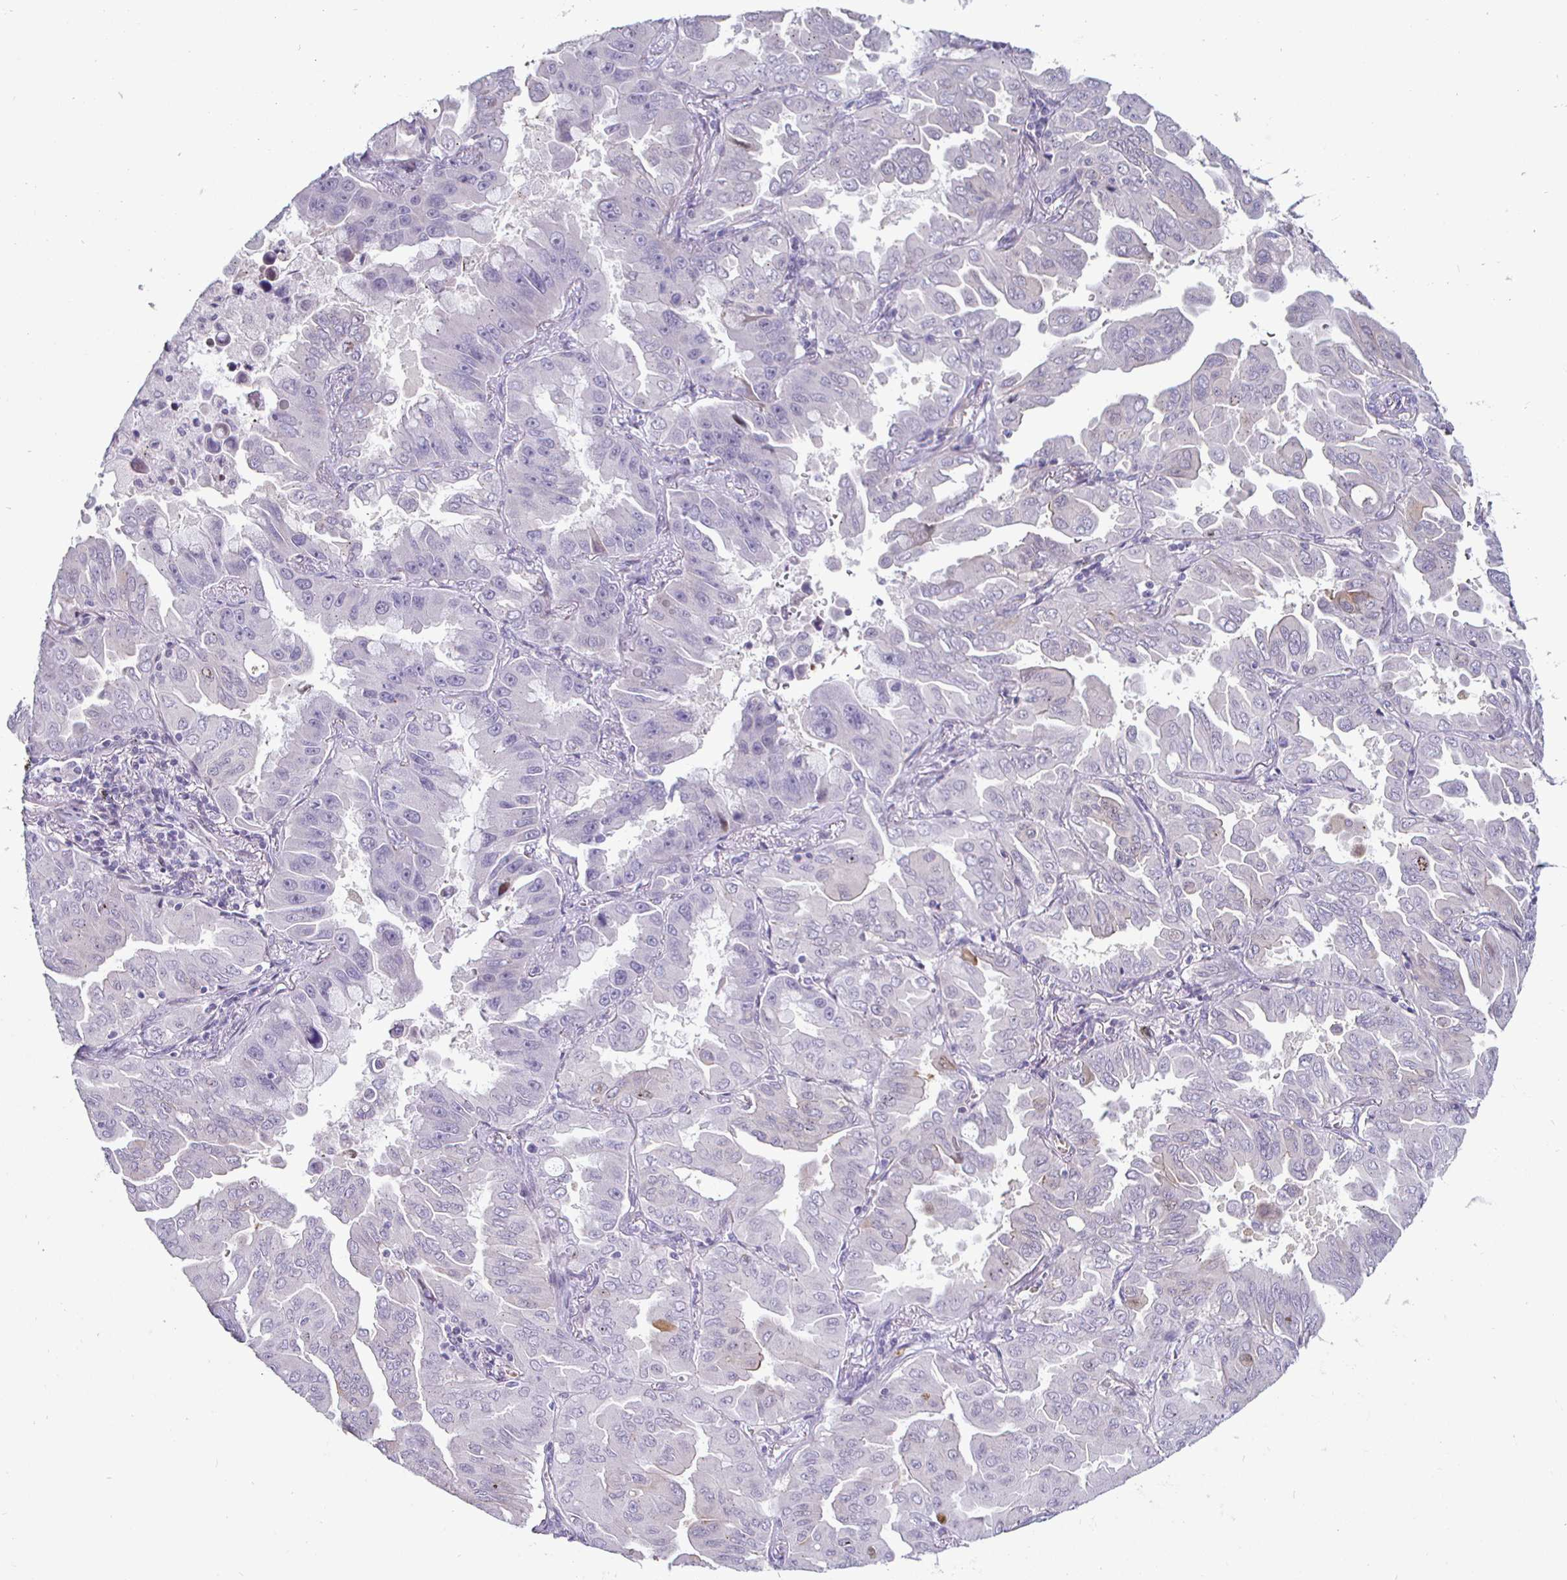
{"staining": {"intensity": "negative", "quantity": "none", "location": "none"}, "tissue": "lung cancer", "cell_type": "Tumor cells", "image_type": "cancer", "snomed": [{"axis": "morphology", "description": "Adenocarcinoma, NOS"}, {"axis": "topography", "description": "Lung"}], "caption": "The immunohistochemistry (IHC) image has no significant staining in tumor cells of adenocarcinoma (lung) tissue. Brightfield microscopy of immunohistochemistry (IHC) stained with DAB (3,3'-diaminobenzidine) (brown) and hematoxylin (blue), captured at high magnification.", "gene": "DMRTB1", "patient": {"sex": "male", "age": 64}}